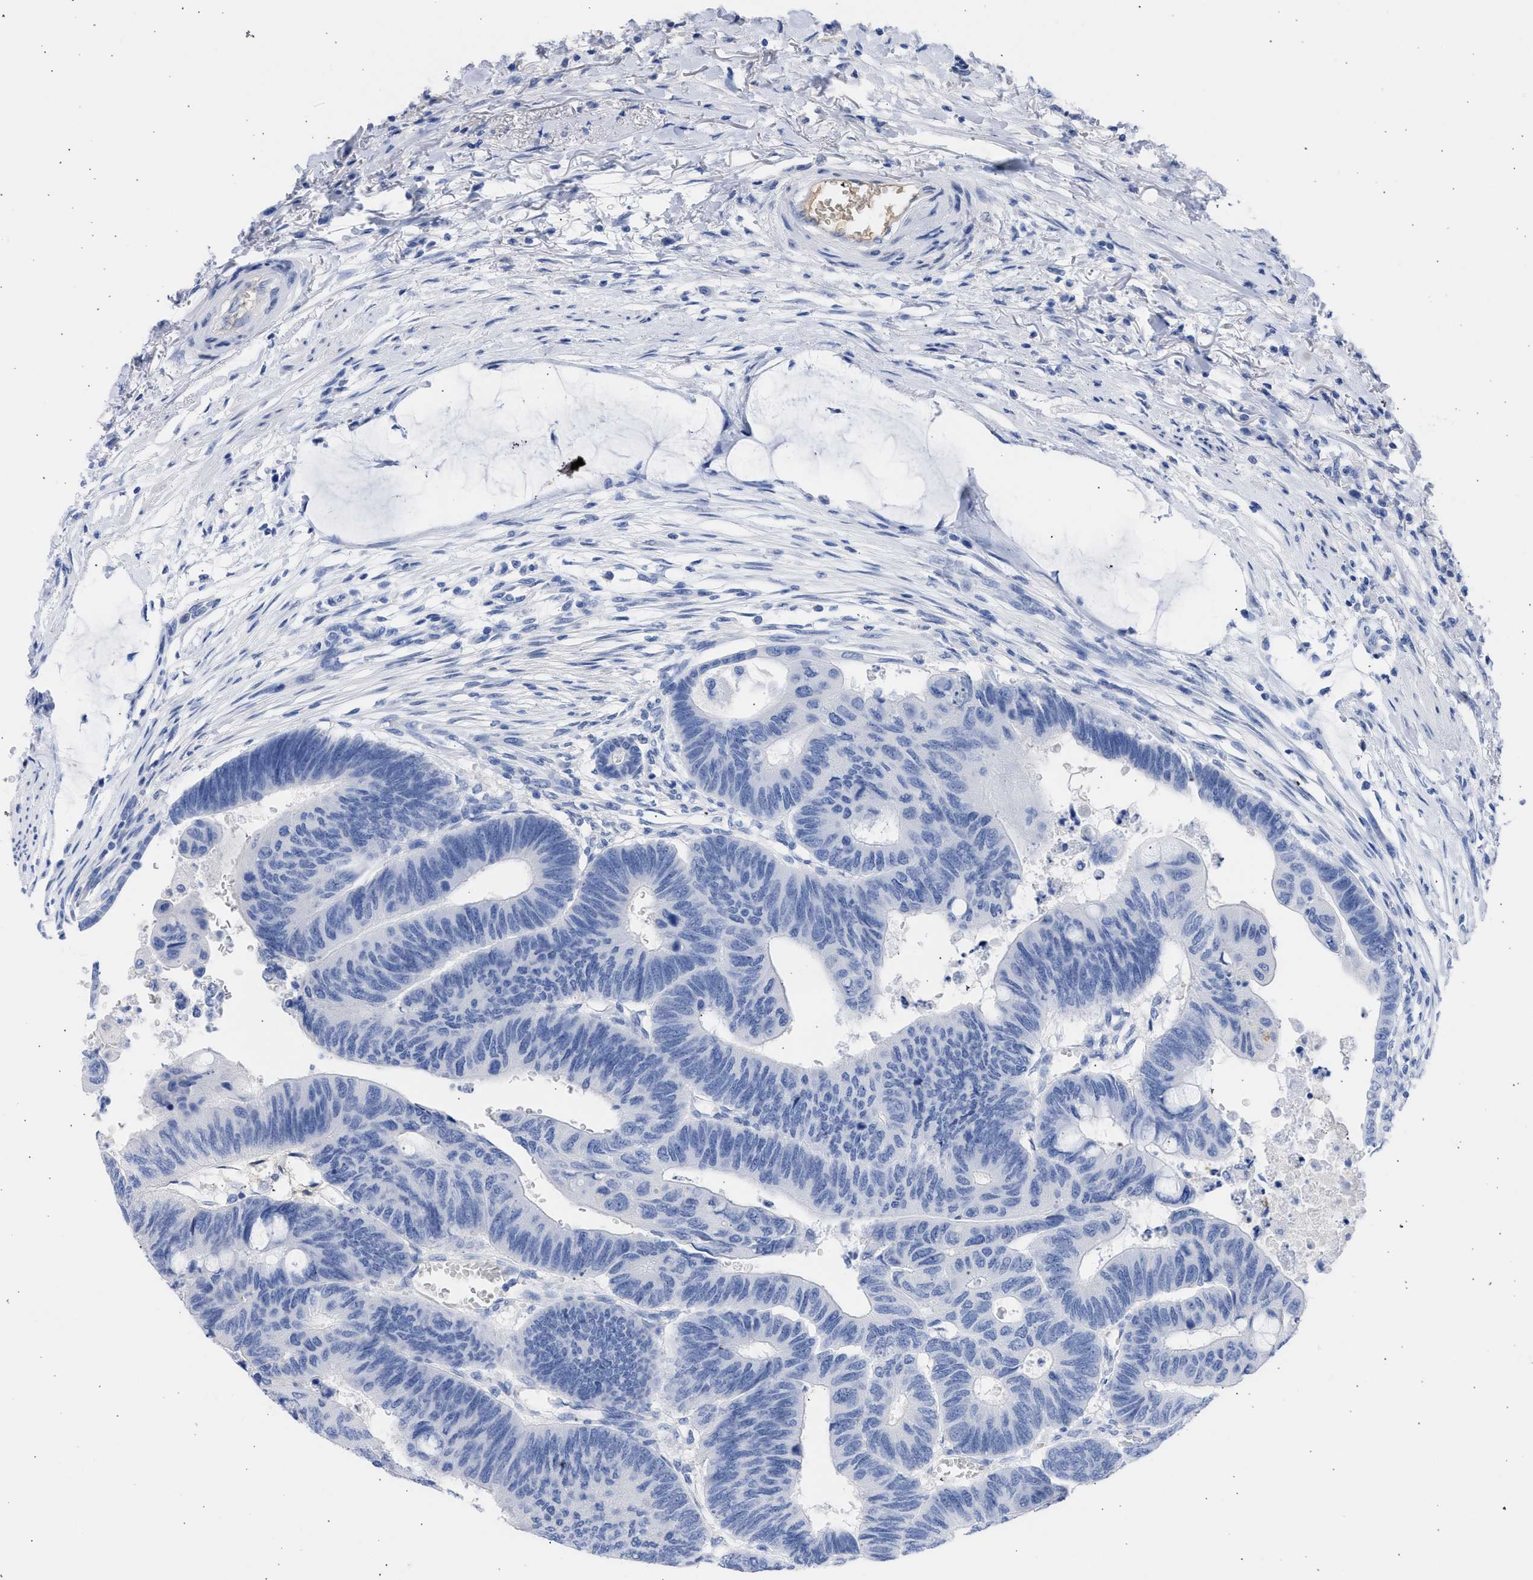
{"staining": {"intensity": "negative", "quantity": "none", "location": "none"}, "tissue": "colorectal cancer", "cell_type": "Tumor cells", "image_type": "cancer", "snomed": [{"axis": "morphology", "description": "Normal tissue, NOS"}, {"axis": "morphology", "description": "Adenocarcinoma, NOS"}, {"axis": "topography", "description": "Rectum"}, {"axis": "topography", "description": "Peripheral nerve tissue"}], "caption": "Tumor cells are negative for protein expression in human colorectal adenocarcinoma. (DAB (3,3'-diaminobenzidine) immunohistochemistry, high magnification).", "gene": "RSPH1", "patient": {"sex": "male", "age": 92}}